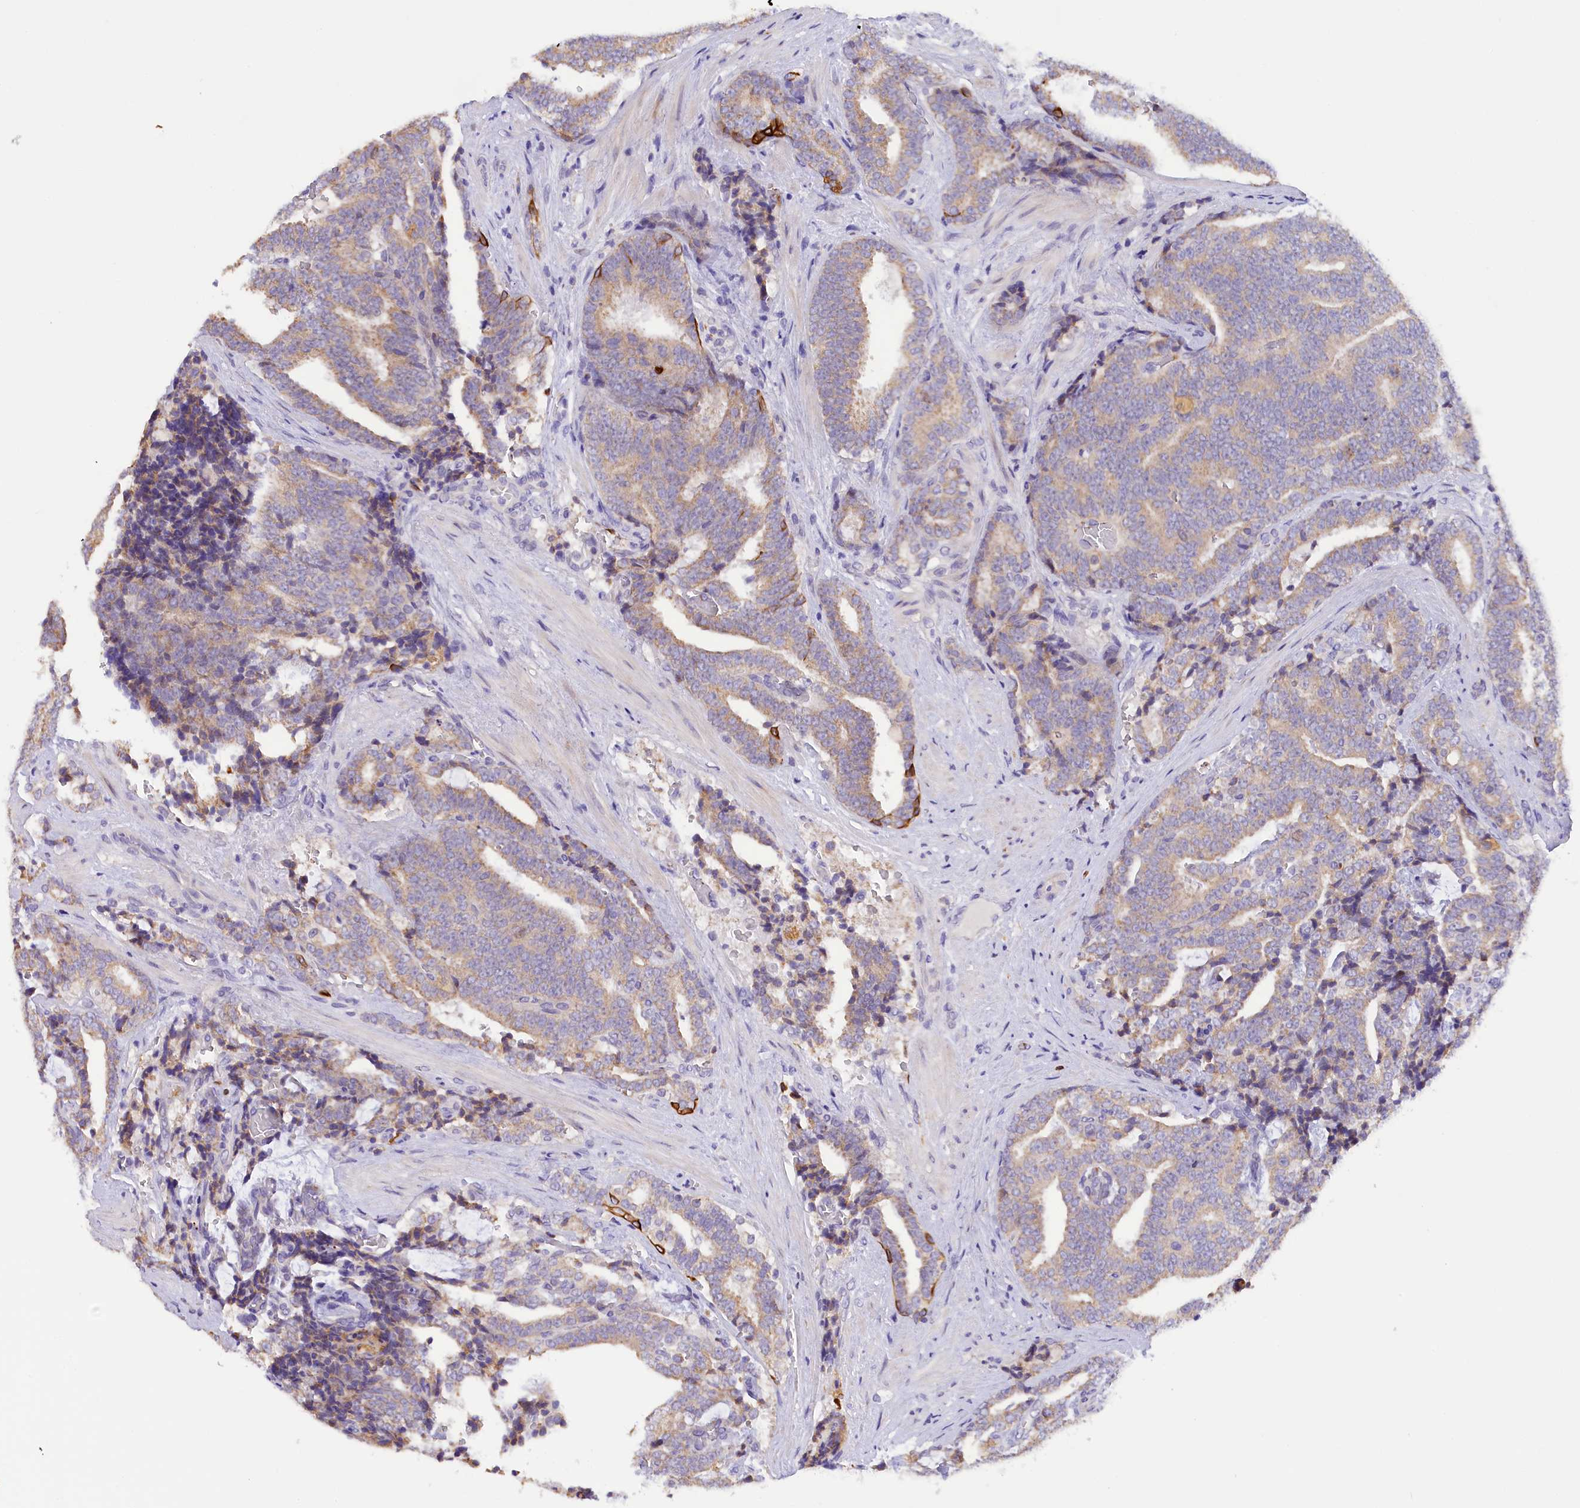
{"staining": {"intensity": "weak", "quantity": "25%-75%", "location": "cytoplasmic/membranous"}, "tissue": "prostate cancer", "cell_type": "Tumor cells", "image_type": "cancer", "snomed": [{"axis": "morphology", "description": "Adenocarcinoma, High grade"}, {"axis": "topography", "description": "Prostate and seminal vesicle, NOS"}], "caption": "Prostate high-grade adenocarcinoma stained with a protein marker displays weak staining in tumor cells.", "gene": "PKIA", "patient": {"sex": "male", "age": 67}}